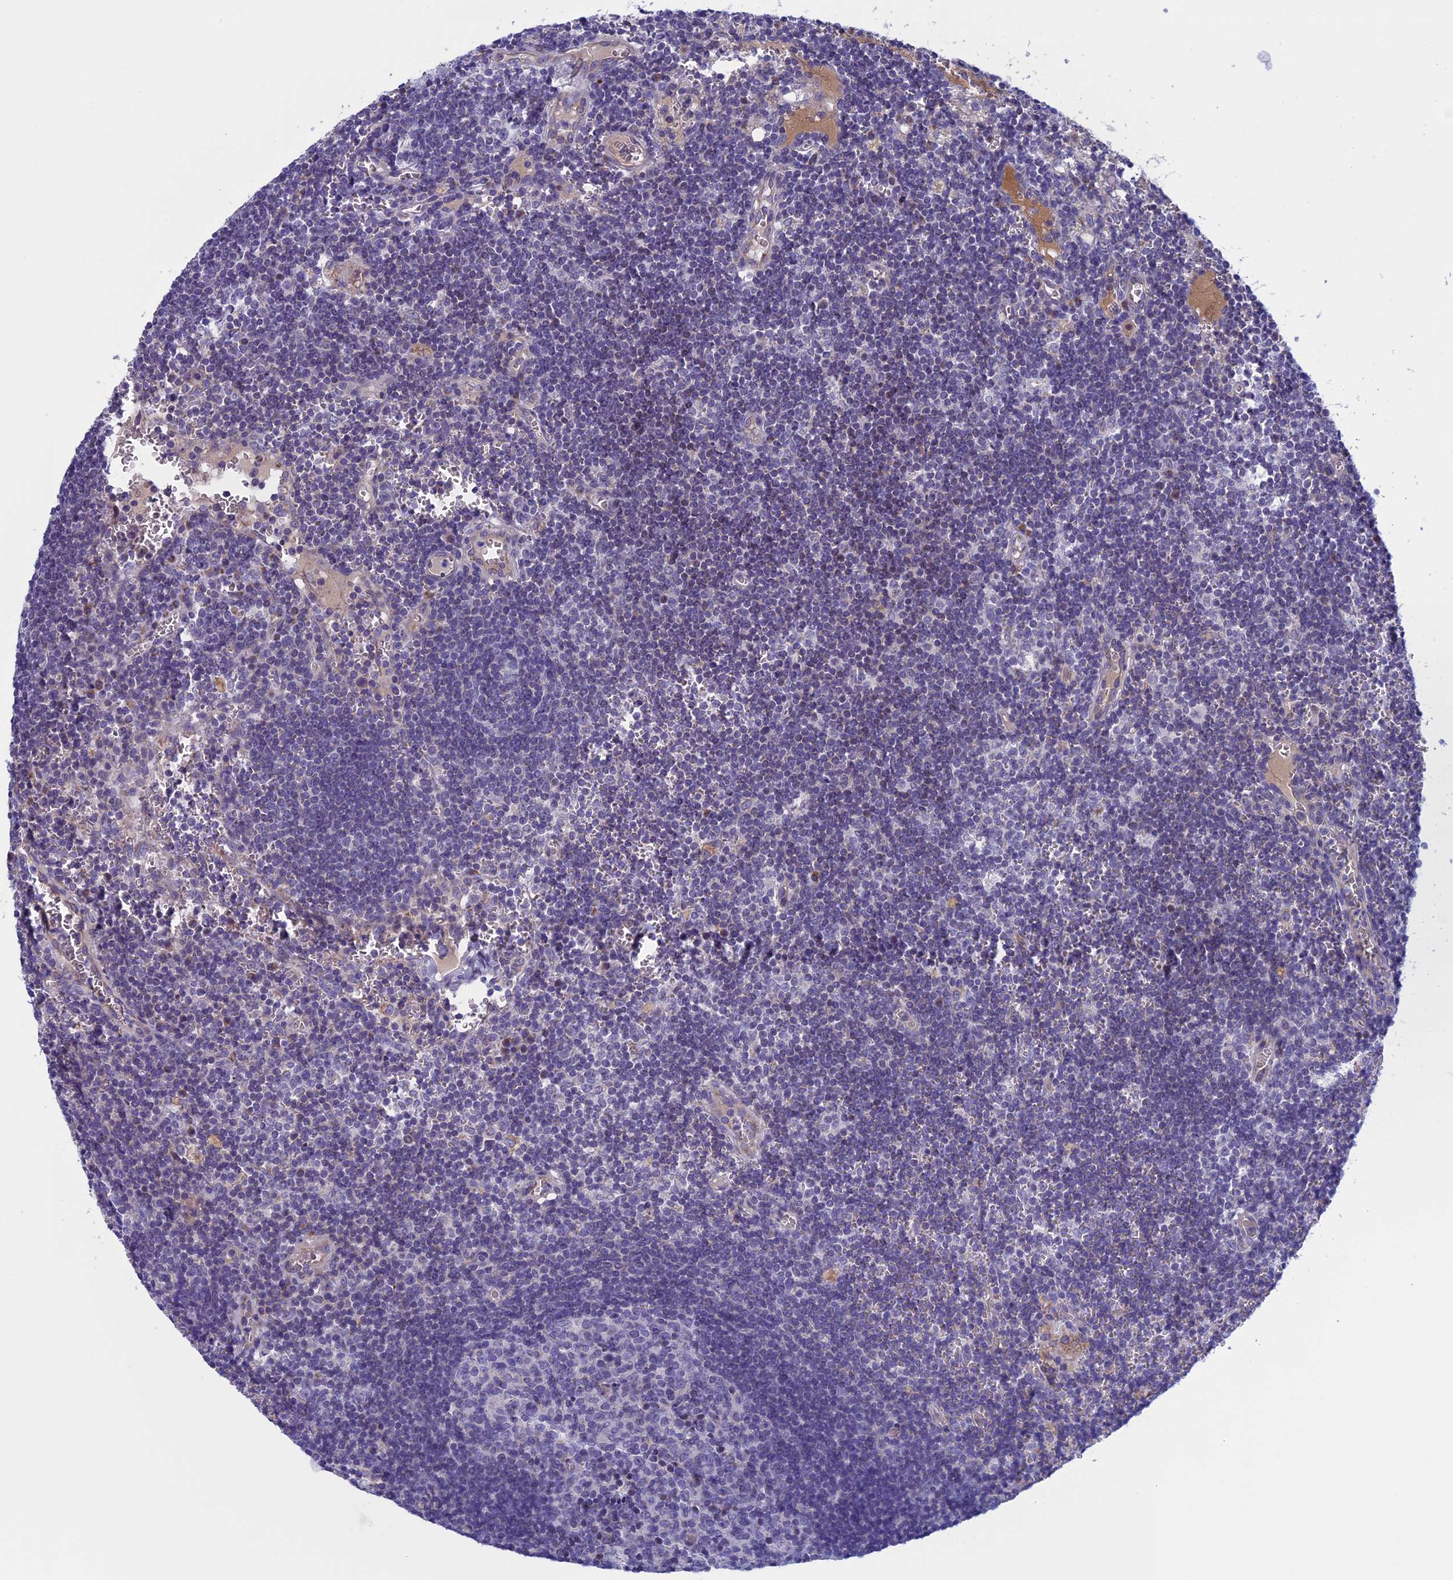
{"staining": {"intensity": "negative", "quantity": "none", "location": "none"}, "tissue": "lymph node", "cell_type": "Germinal center cells", "image_type": "normal", "snomed": [{"axis": "morphology", "description": "Normal tissue, NOS"}, {"axis": "topography", "description": "Lymph node"}], "caption": "There is no significant expression in germinal center cells of lymph node. (Stains: DAB (3,3'-diaminobenzidine) immunohistochemistry with hematoxylin counter stain, Microscopy: brightfield microscopy at high magnification).", "gene": "NDUFB9", "patient": {"sex": "female", "age": 73}}